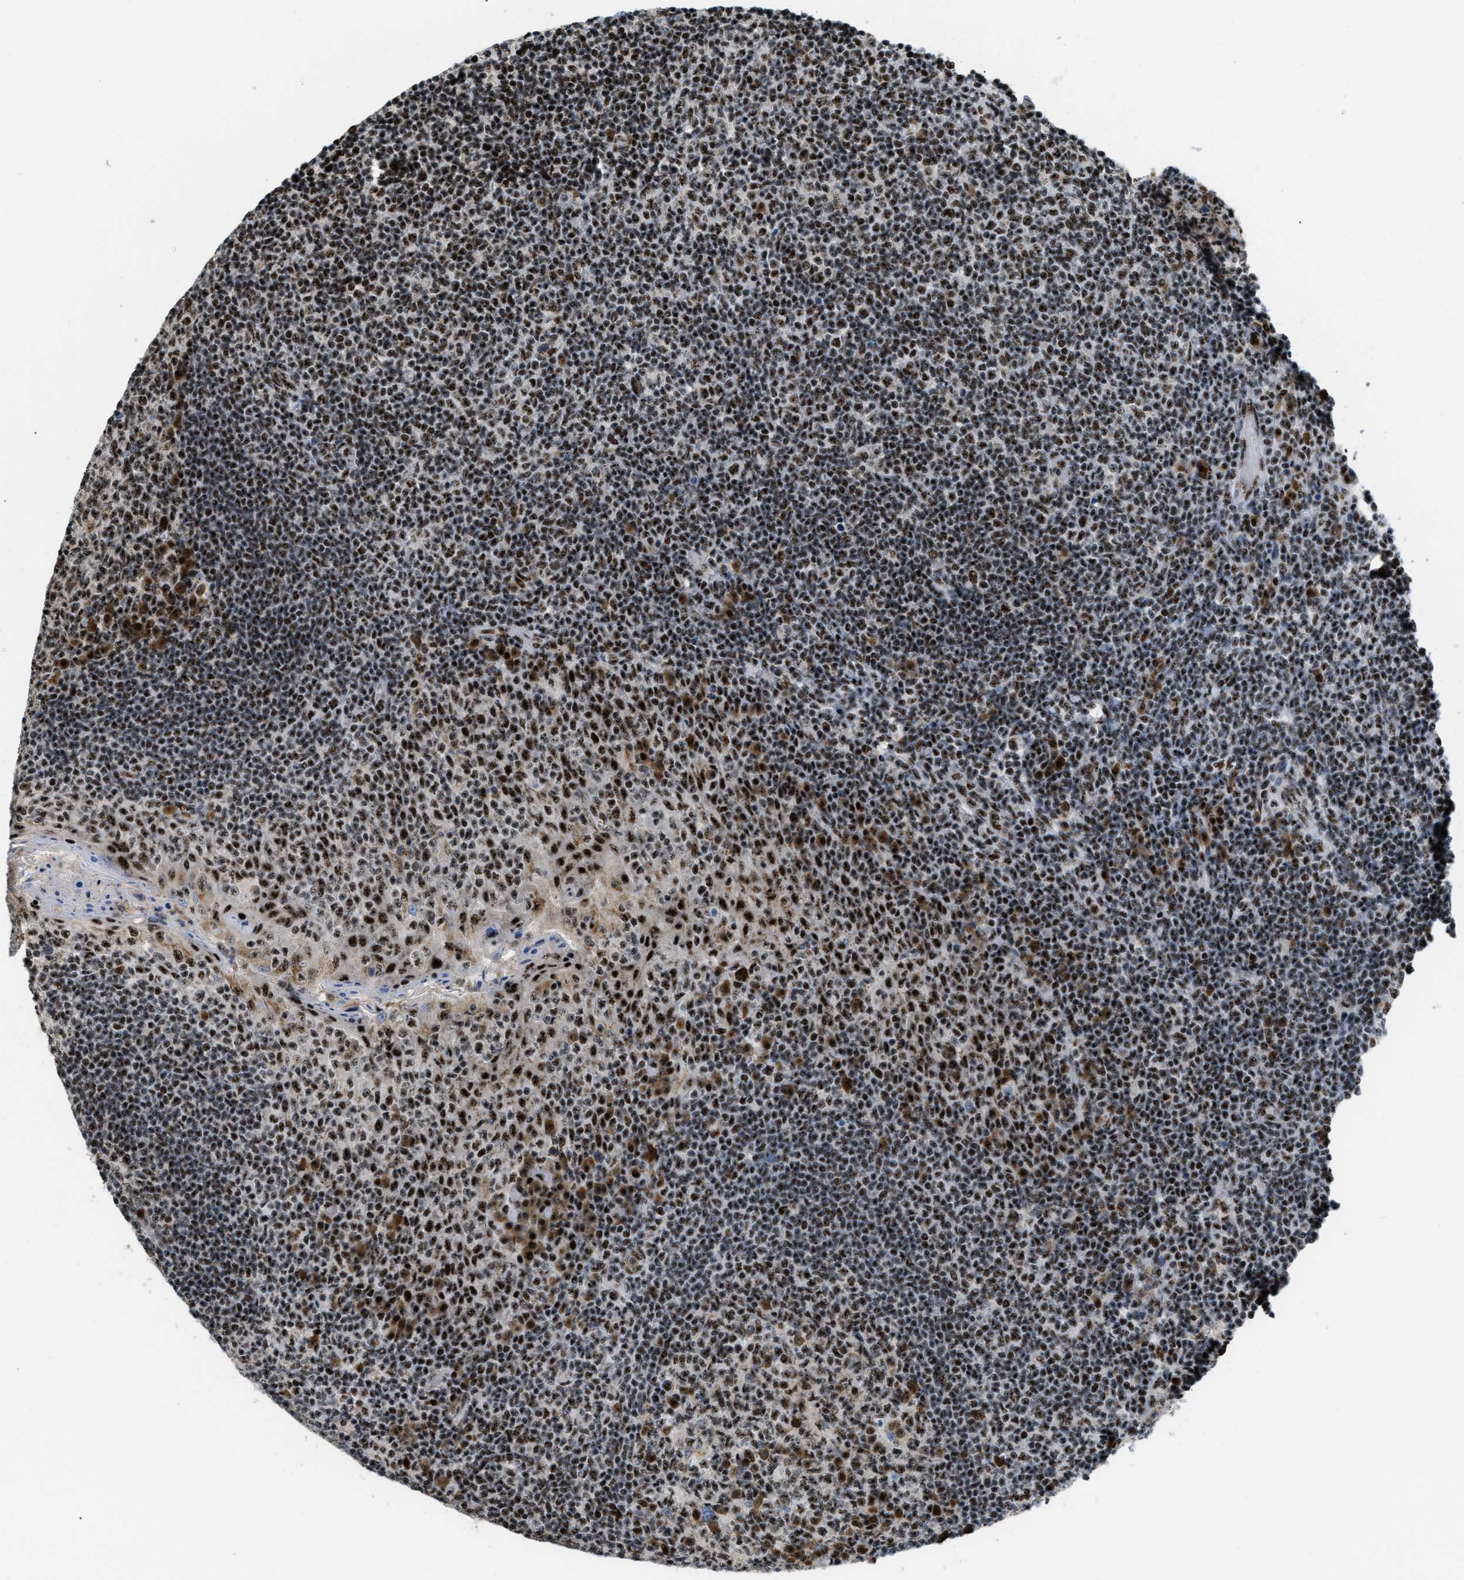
{"staining": {"intensity": "moderate", "quantity": ">75%", "location": "nuclear"}, "tissue": "tonsil", "cell_type": "Germinal center cells", "image_type": "normal", "snomed": [{"axis": "morphology", "description": "Normal tissue, NOS"}, {"axis": "topography", "description": "Tonsil"}], "caption": "Immunohistochemistry (IHC) (DAB) staining of normal tonsil shows moderate nuclear protein positivity in approximately >75% of germinal center cells.", "gene": "CDR2", "patient": {"sex": "female", "age": 19}}